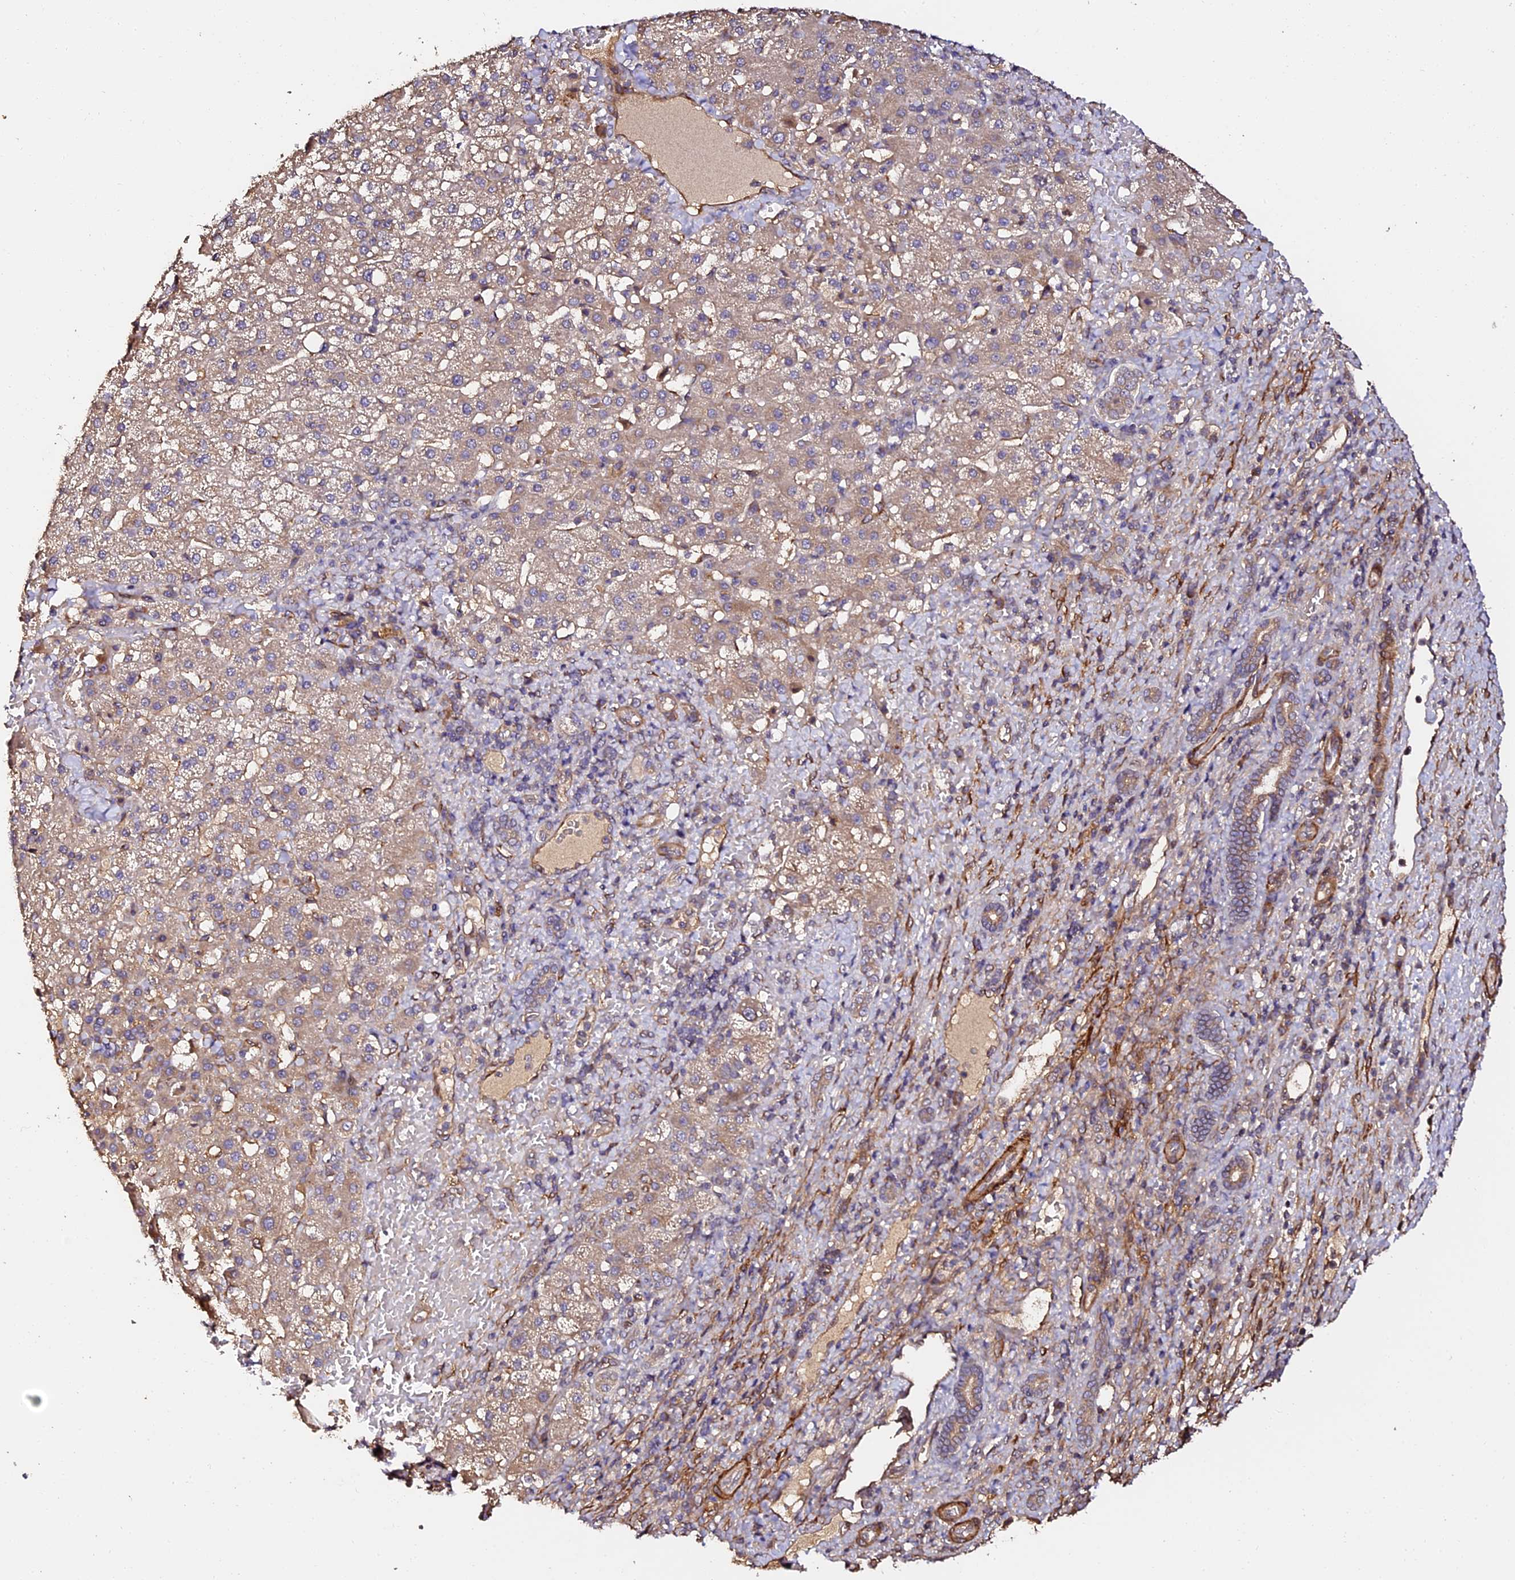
{"staining": {"intensity": "moderate", "quantity": ">75%", "location": "cytoplasmic/membranous"}, "tissue": "liver cancer", "cell_type": "Tumor cells", "image_type": "cancer", "snomed": [{"axis": "morphology", "description": "Normal tissue, NOS"}, {"axis": "morphology", "description": "Carcinoma, Hepatocellular, NOS"}, {"axis": "topography", "description": "Liver"}], "caption": "IHC staining of liver hepatocellular carcinoma, which displays medium levels of moderate cytoplasmic/membranous staining in approximately >75% of tumor cells indicating moderate cytoplasmic/membranous protein expression. The staining was performed using DAB (3,3'-diaminobenzidine) (brown) for protein detection and nuclei were counterstained in hematoxylin (blue).", "gene": "TDO2", "patient": {"sex": "male", "age": 57}}